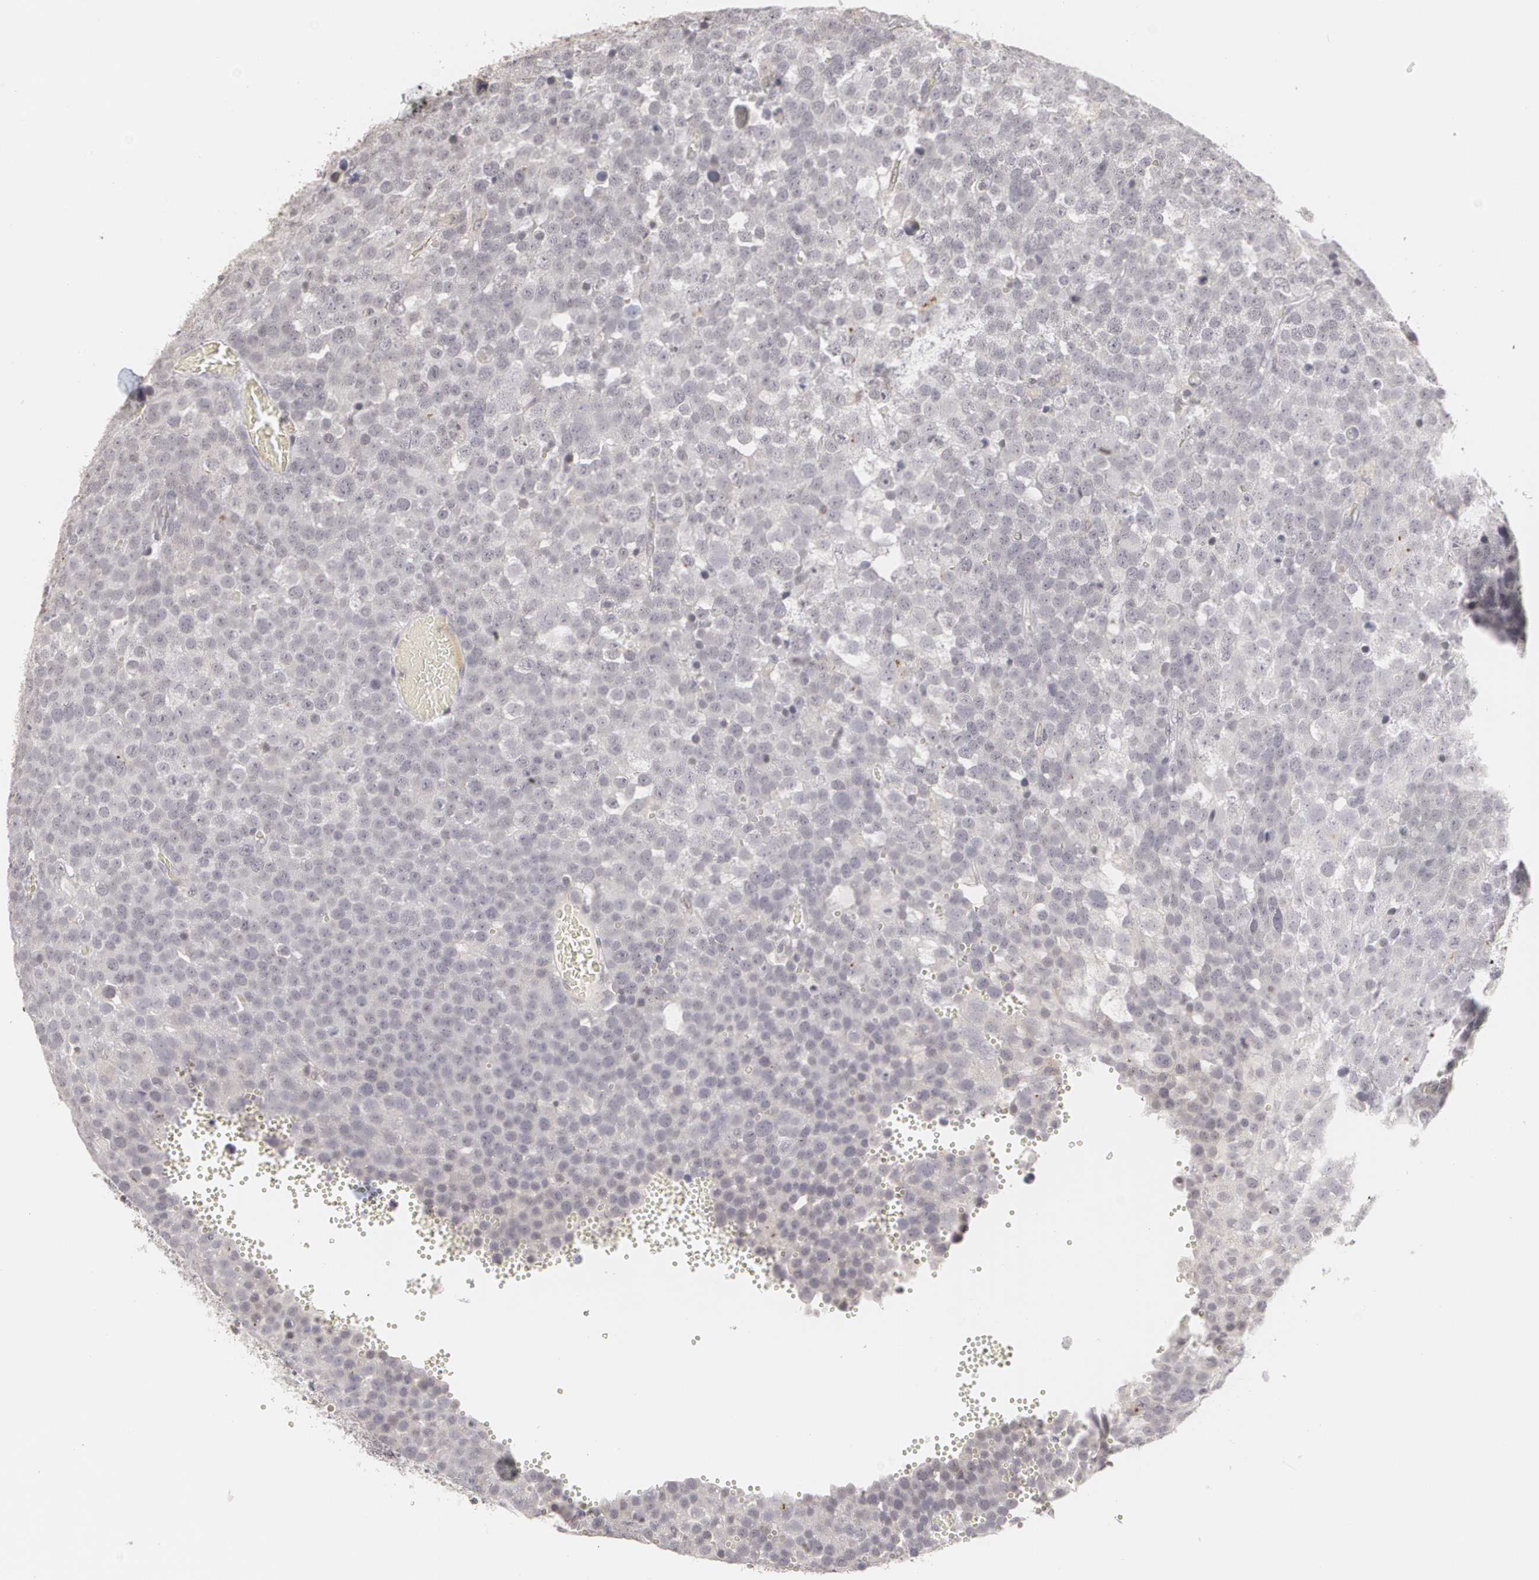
{"staining": {"intensity": "negative", "quantity": "none", "location": "none"}, "tissue": "testis cancer", "cell_type": "Tumor cells", "image_type": "cancer", "snomed": [{"axis": "morphology", "description": "Seminoma, NOS"}, {"axis": "topography", "description": "Testis"}], "caption": "The histopathology image reveals no significant staining in tumor cells of testis seminoma. Nuclei are stained in blue.", "gene": "CLDN2", "patient": {"sex": "male", "age": 71}}